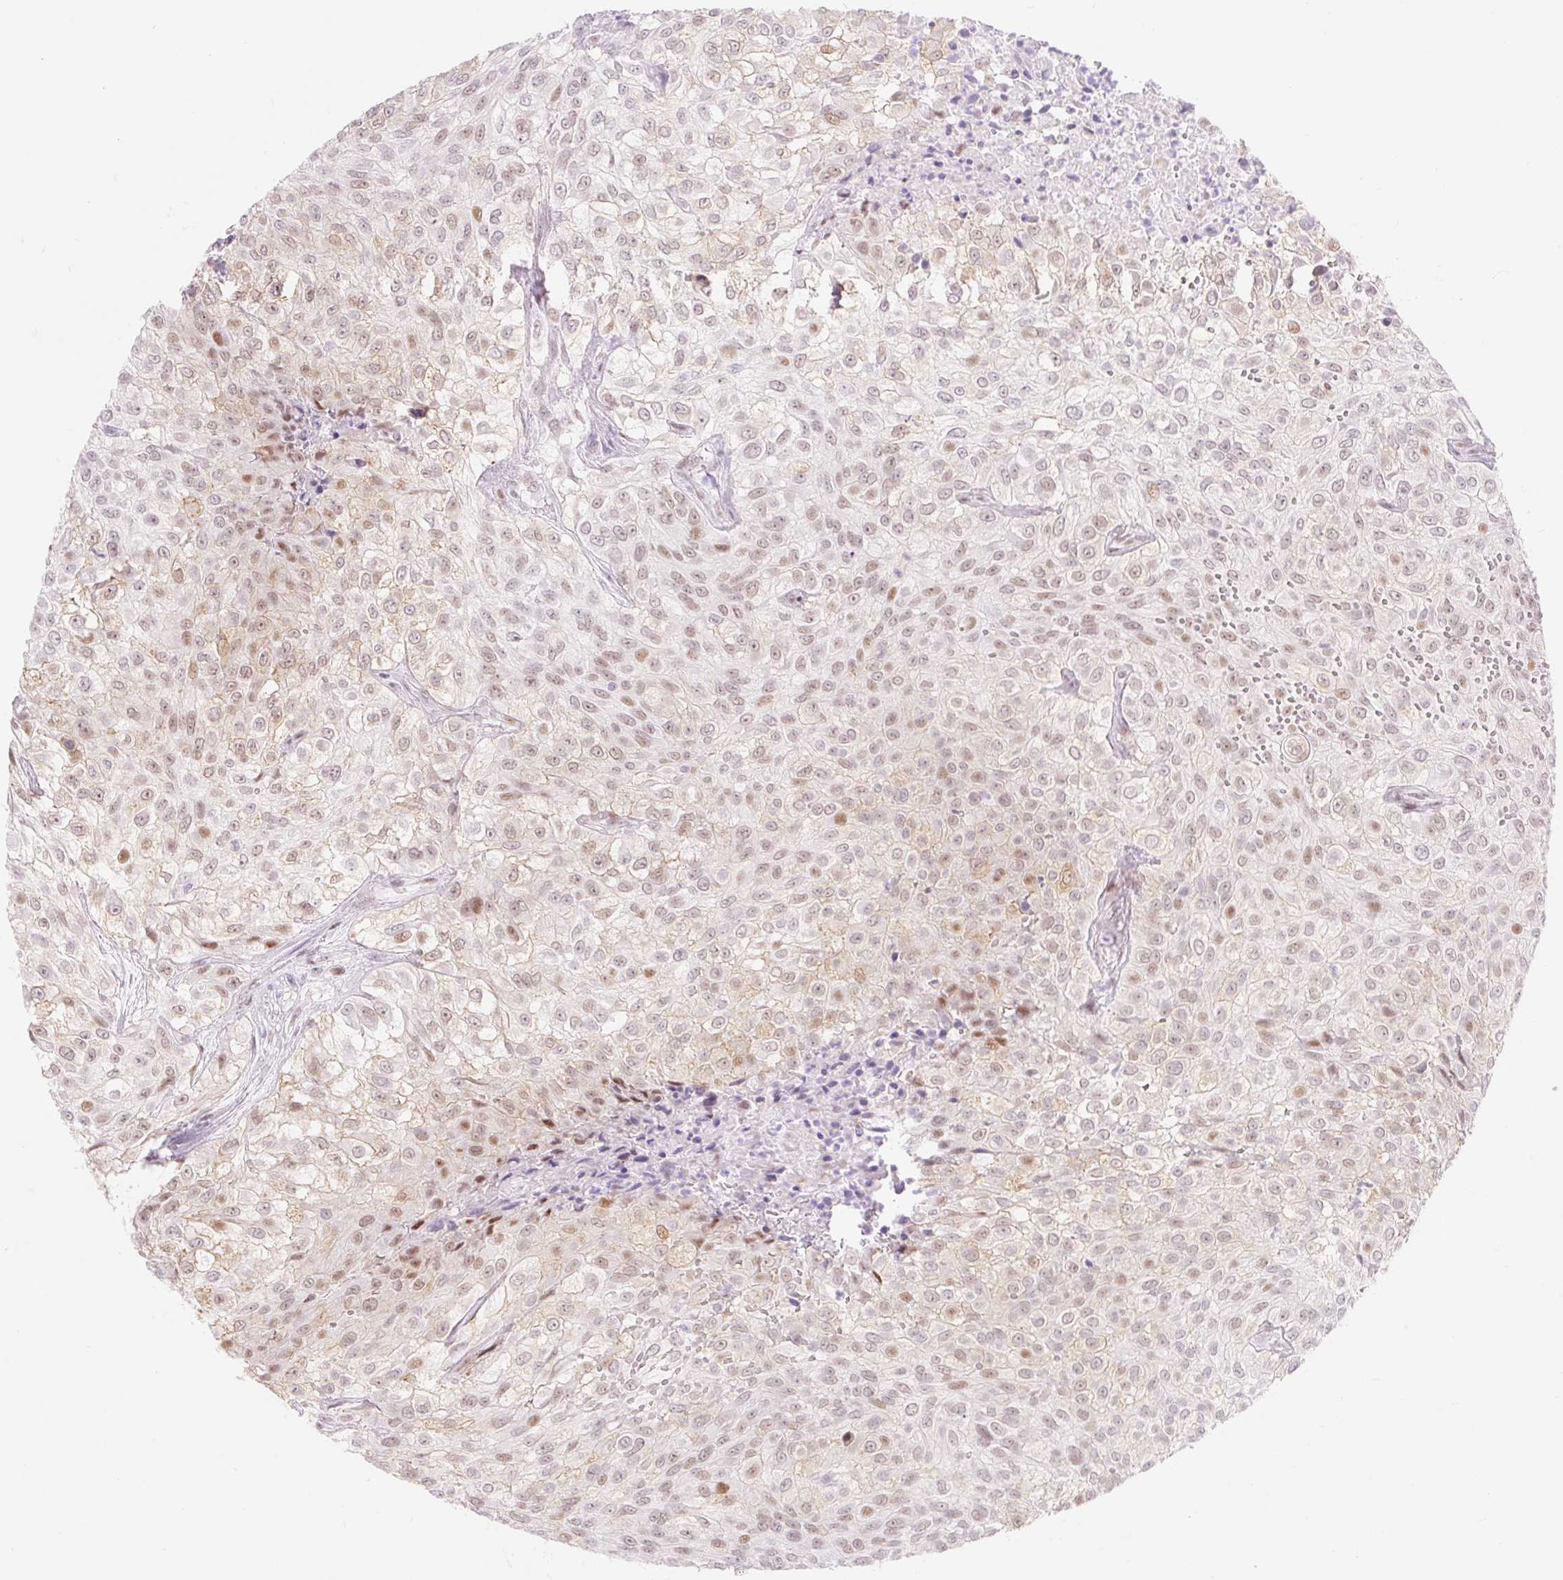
{"staining": {"intensity": "moderate", "quantity": "25%-75%", "location": "nuclear"}, "tissue": "urothelial cancer", "cell_type": "Tumor cells", "image_type": "cancer", "snomed": [{"axis": "morphology", "description": "Urothelial carcinoma, High grade"}, {"axis": "topography", "description": "Urinary bladder"}], "caption": "About 25%-75% of tumor cells in human urothelial carcinoma (high-grade) display moderate nuclear protein expression as visualized by brown immunohistochemical staining.", "gene": "H2BW1", "patient": {"sex": "male", "age": 56}}